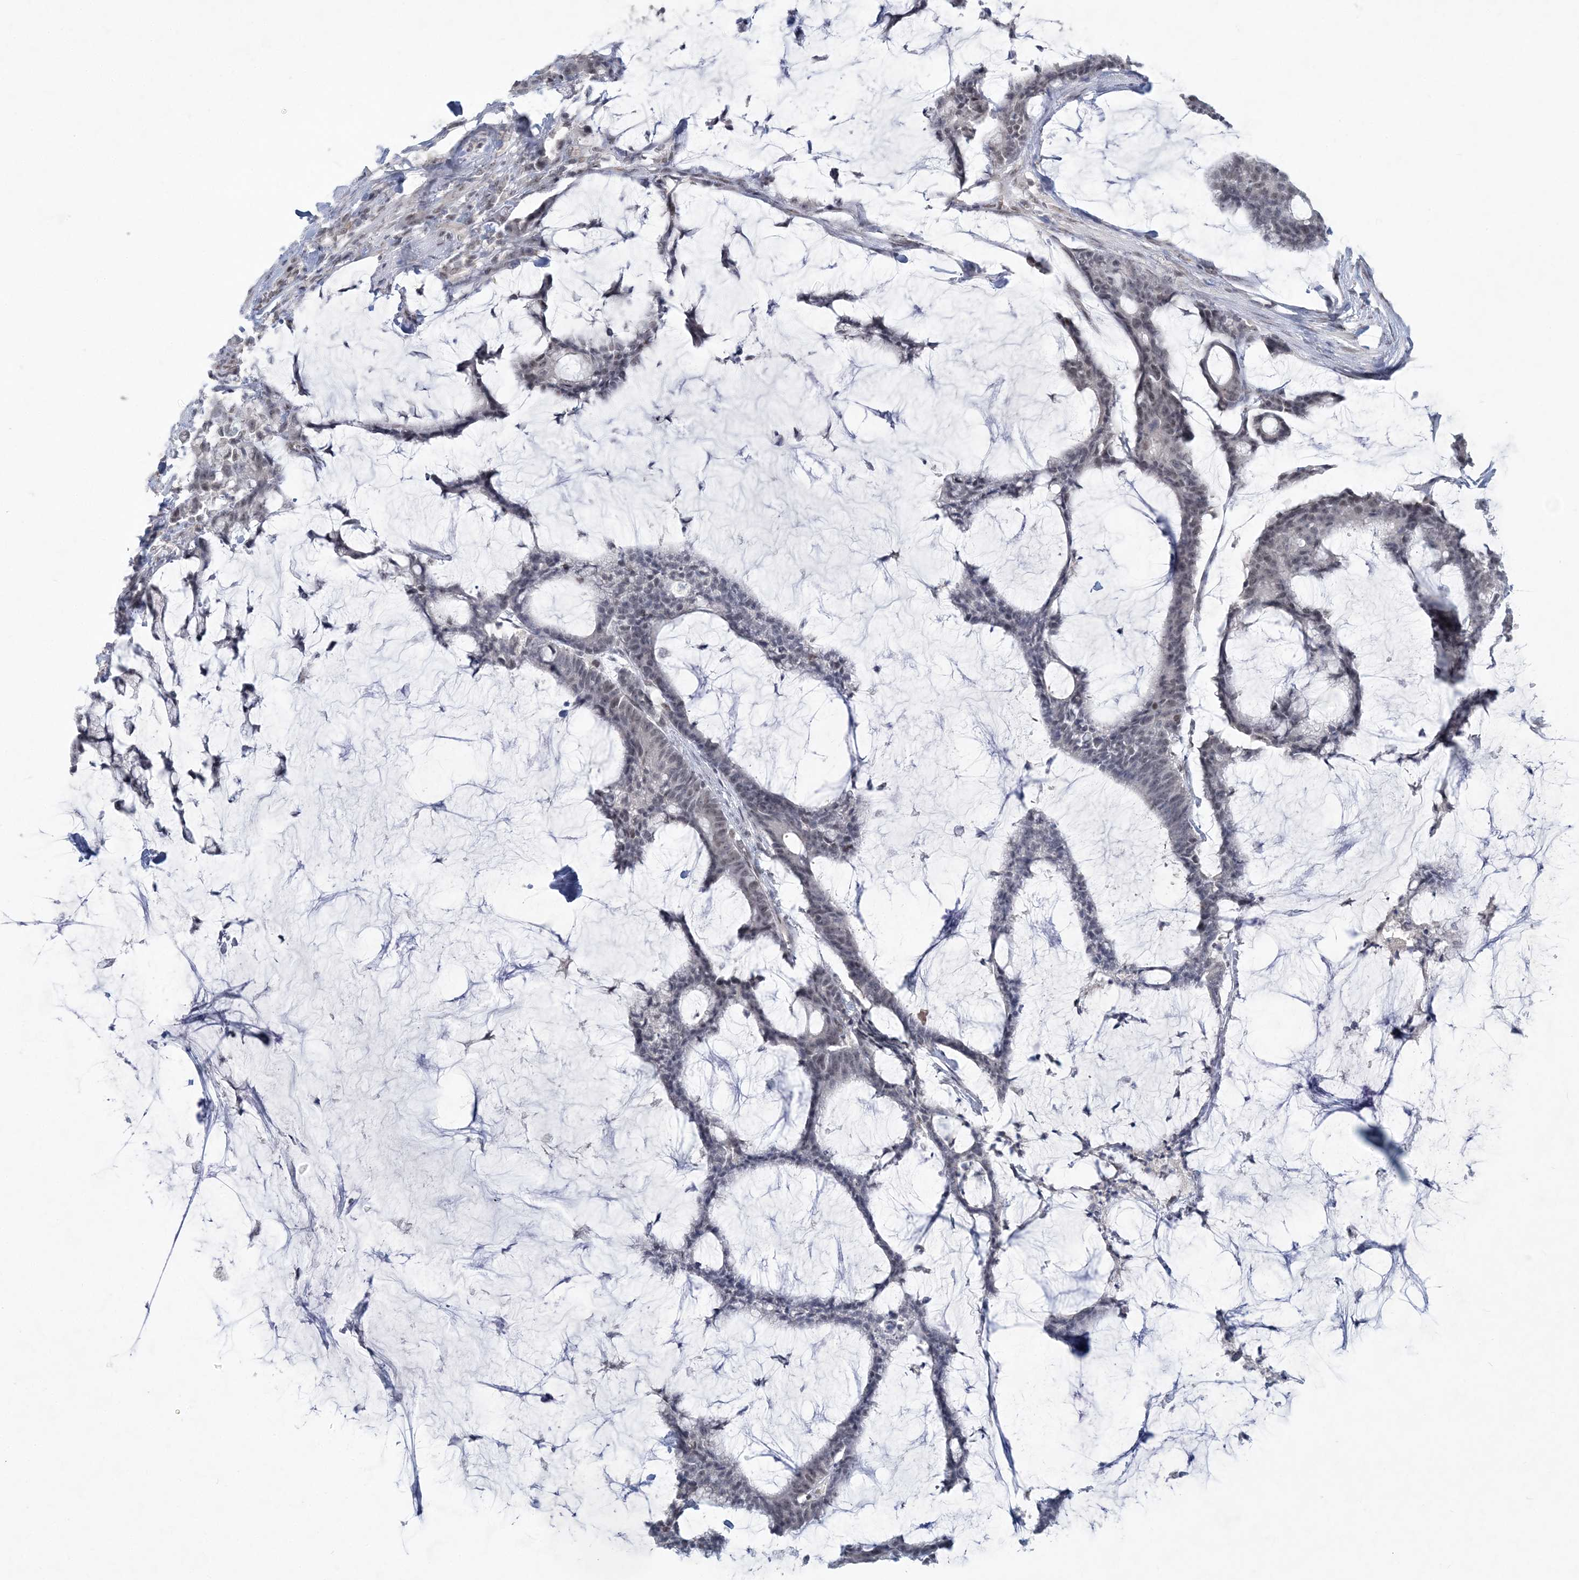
{"staining": {"intensity": "moderate", "quantity": "25%-75%", "location": "nuclear"}, "tissue": "colorectal cancer", "cell_type": "Tumor cells", "image_type": "cancer", "snomed": [{"axis": "morphology", "description": "Adenocarcinoma, NOS"}, {"axis": "topography", "description": "Colon"}], "caption": "Colorectal cancer stained with immunohistochemistry (IHC) exhibits moderate nuclear expression in approximately 25%-75% of tumor cells.", "gene": "KMT2D", "patient": {"sex": "female", "age": 84}}